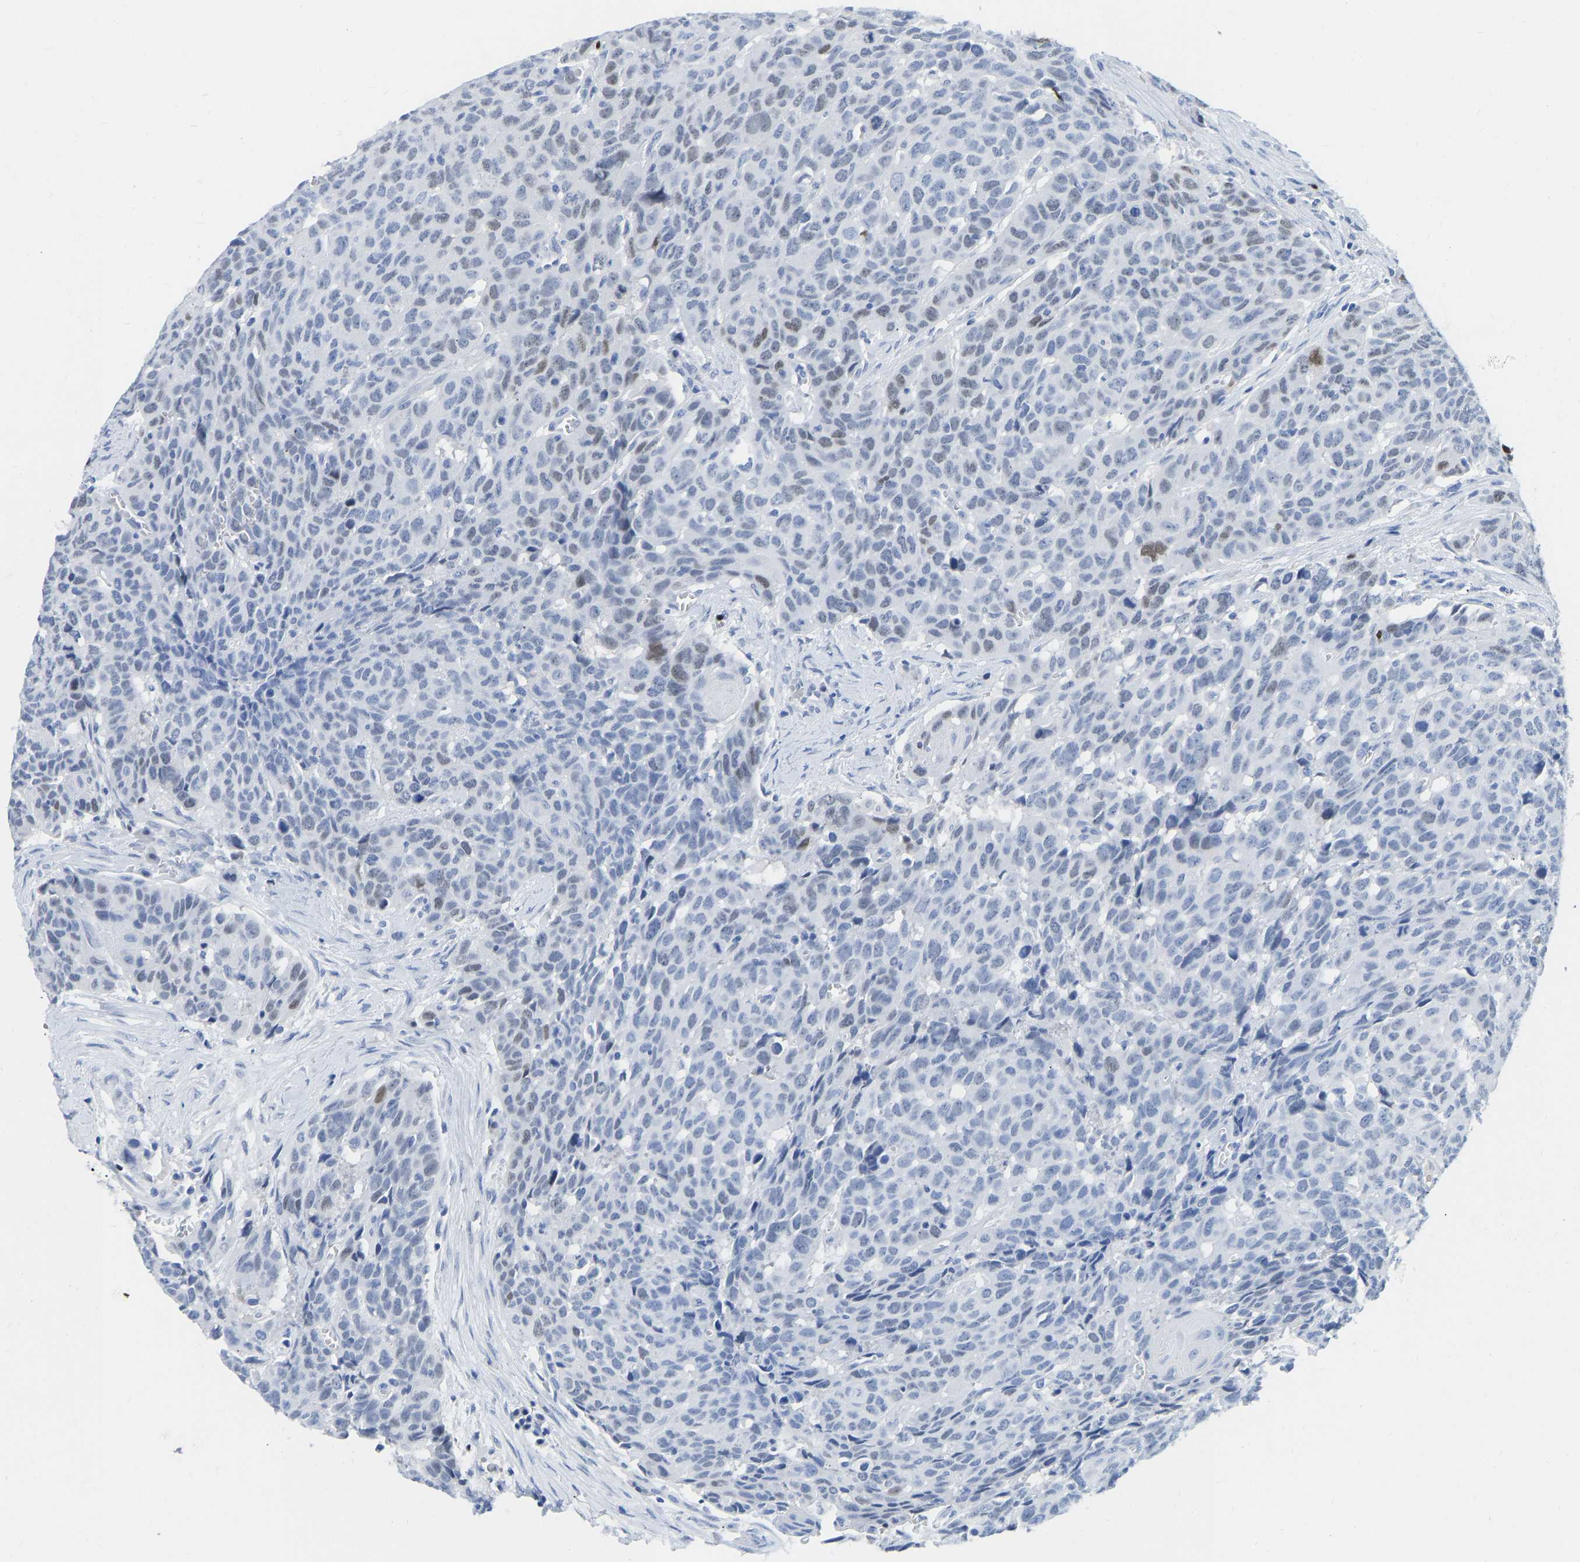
{"staining": {"intensity": "moderate", "quantity": "<25%", "location": "nuclear"}, "tissue": "head and neck cancer", "cell_type": "Tumor cells", "image_type": "cancer", "snomed": [{"axis": "morphology", "description": "Squamous cell carcinoma, NOS"}, {"axis": "topography", "description": "Head-Neck"}], "caption": "Moderate nuclear expression for a protein is appreciated in approximately <25% of tumor cells of head and neck squamous cell carcinoma using immunohistochemistry.", "gene": "TCF7", "patient": {"sex": "male", "age": 66}}